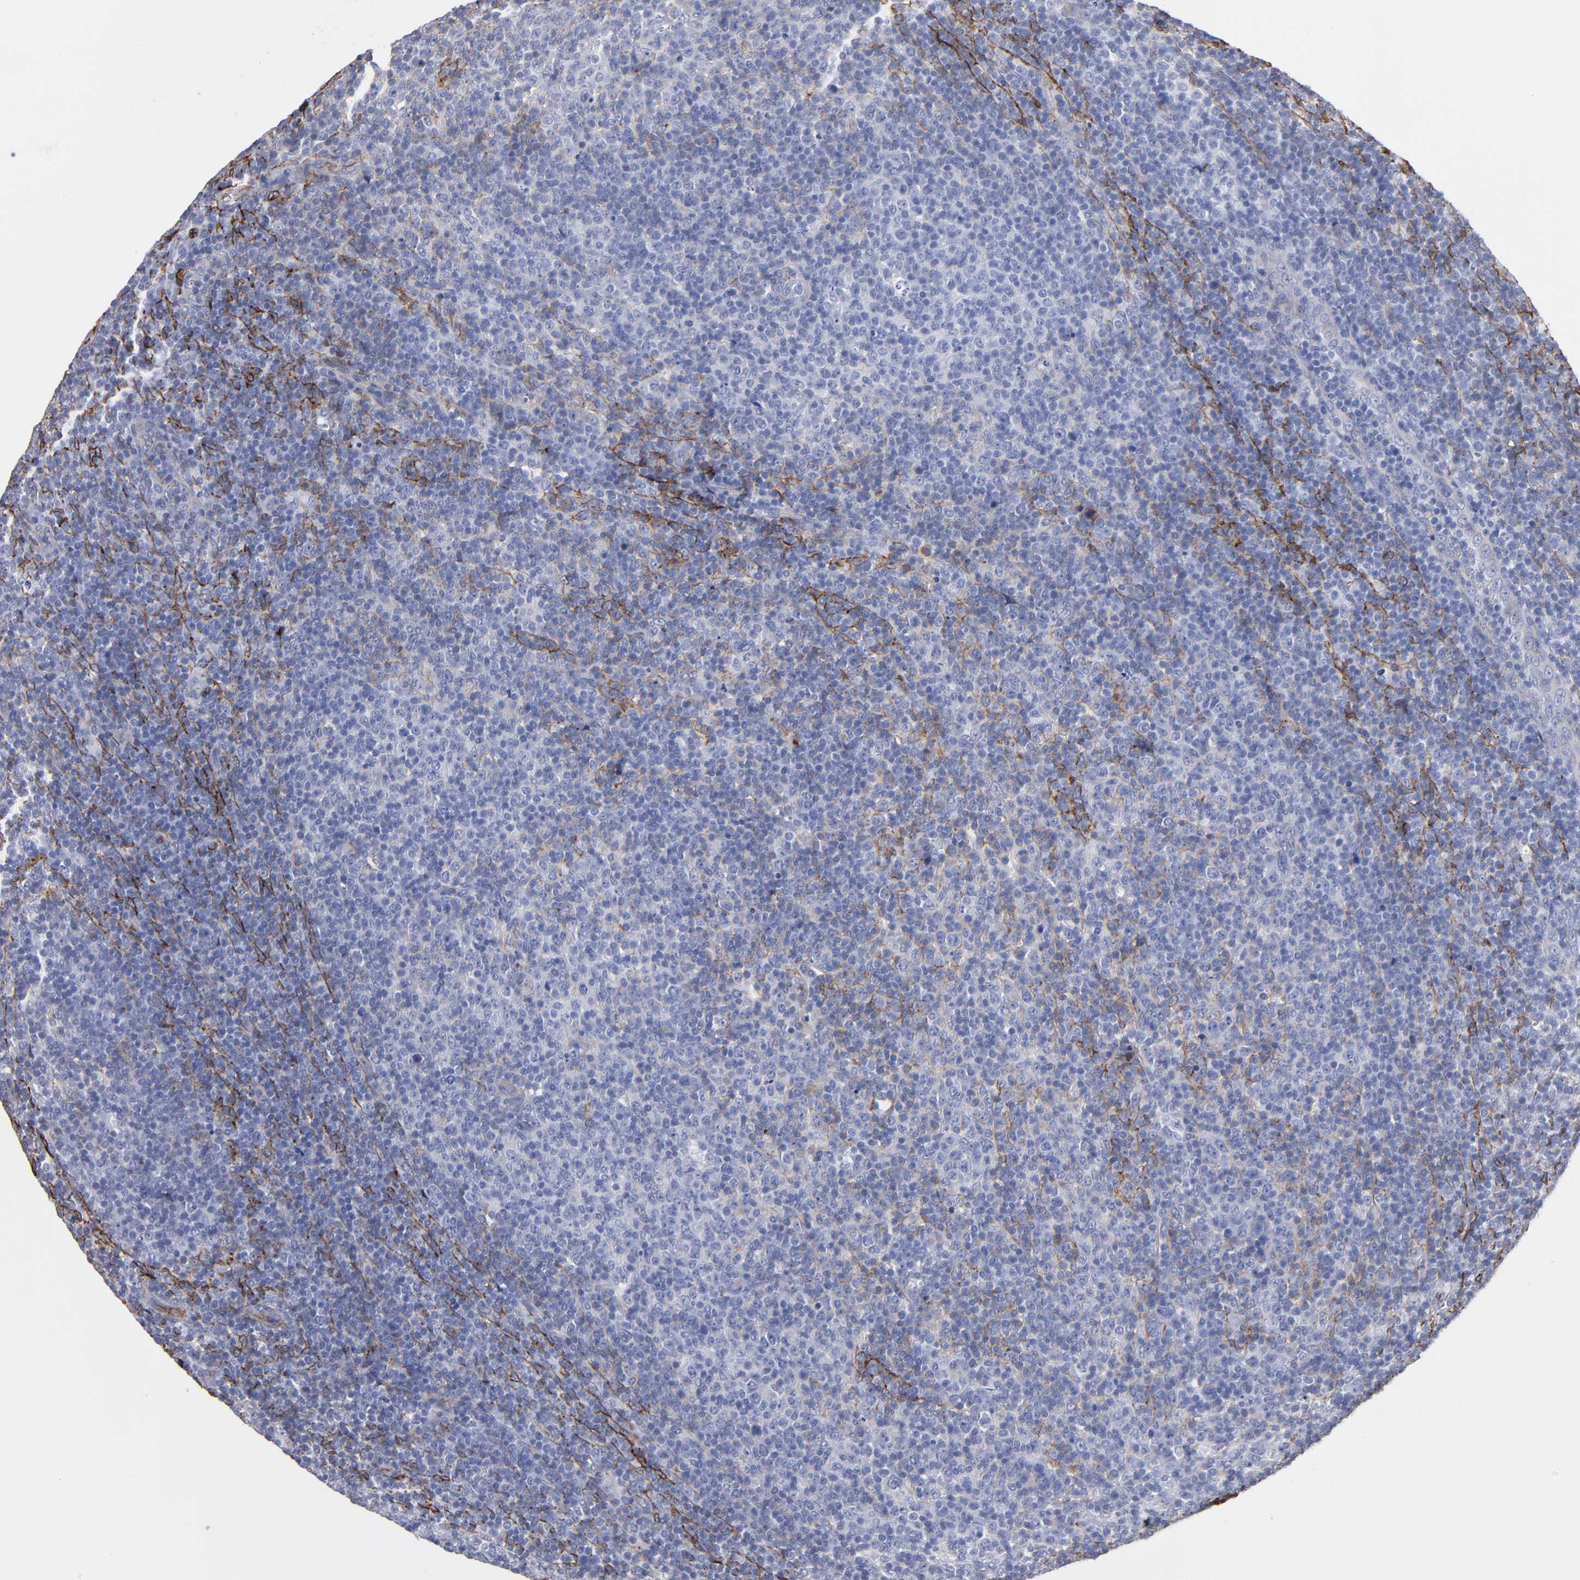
{"staining": {"intensity": "negative", "quantity": "none", "location": "none"}, "tissue": "lymphoma", "cell_type": "Tumor cells", "image_type": "cancer", "snomed": [{"axis": "morphology", "description": "Malignant lymphoma, non-Hodgkin's type, Low grade"}, {"axis": "topography", "description": "Lymph node"}], "caption": "This is an immunohistochemistry micrograph of lymphoma. There is no staining in tumor cells.", "gene": "TM4SF1", "patient": {"sex": "male", "age": 70}}